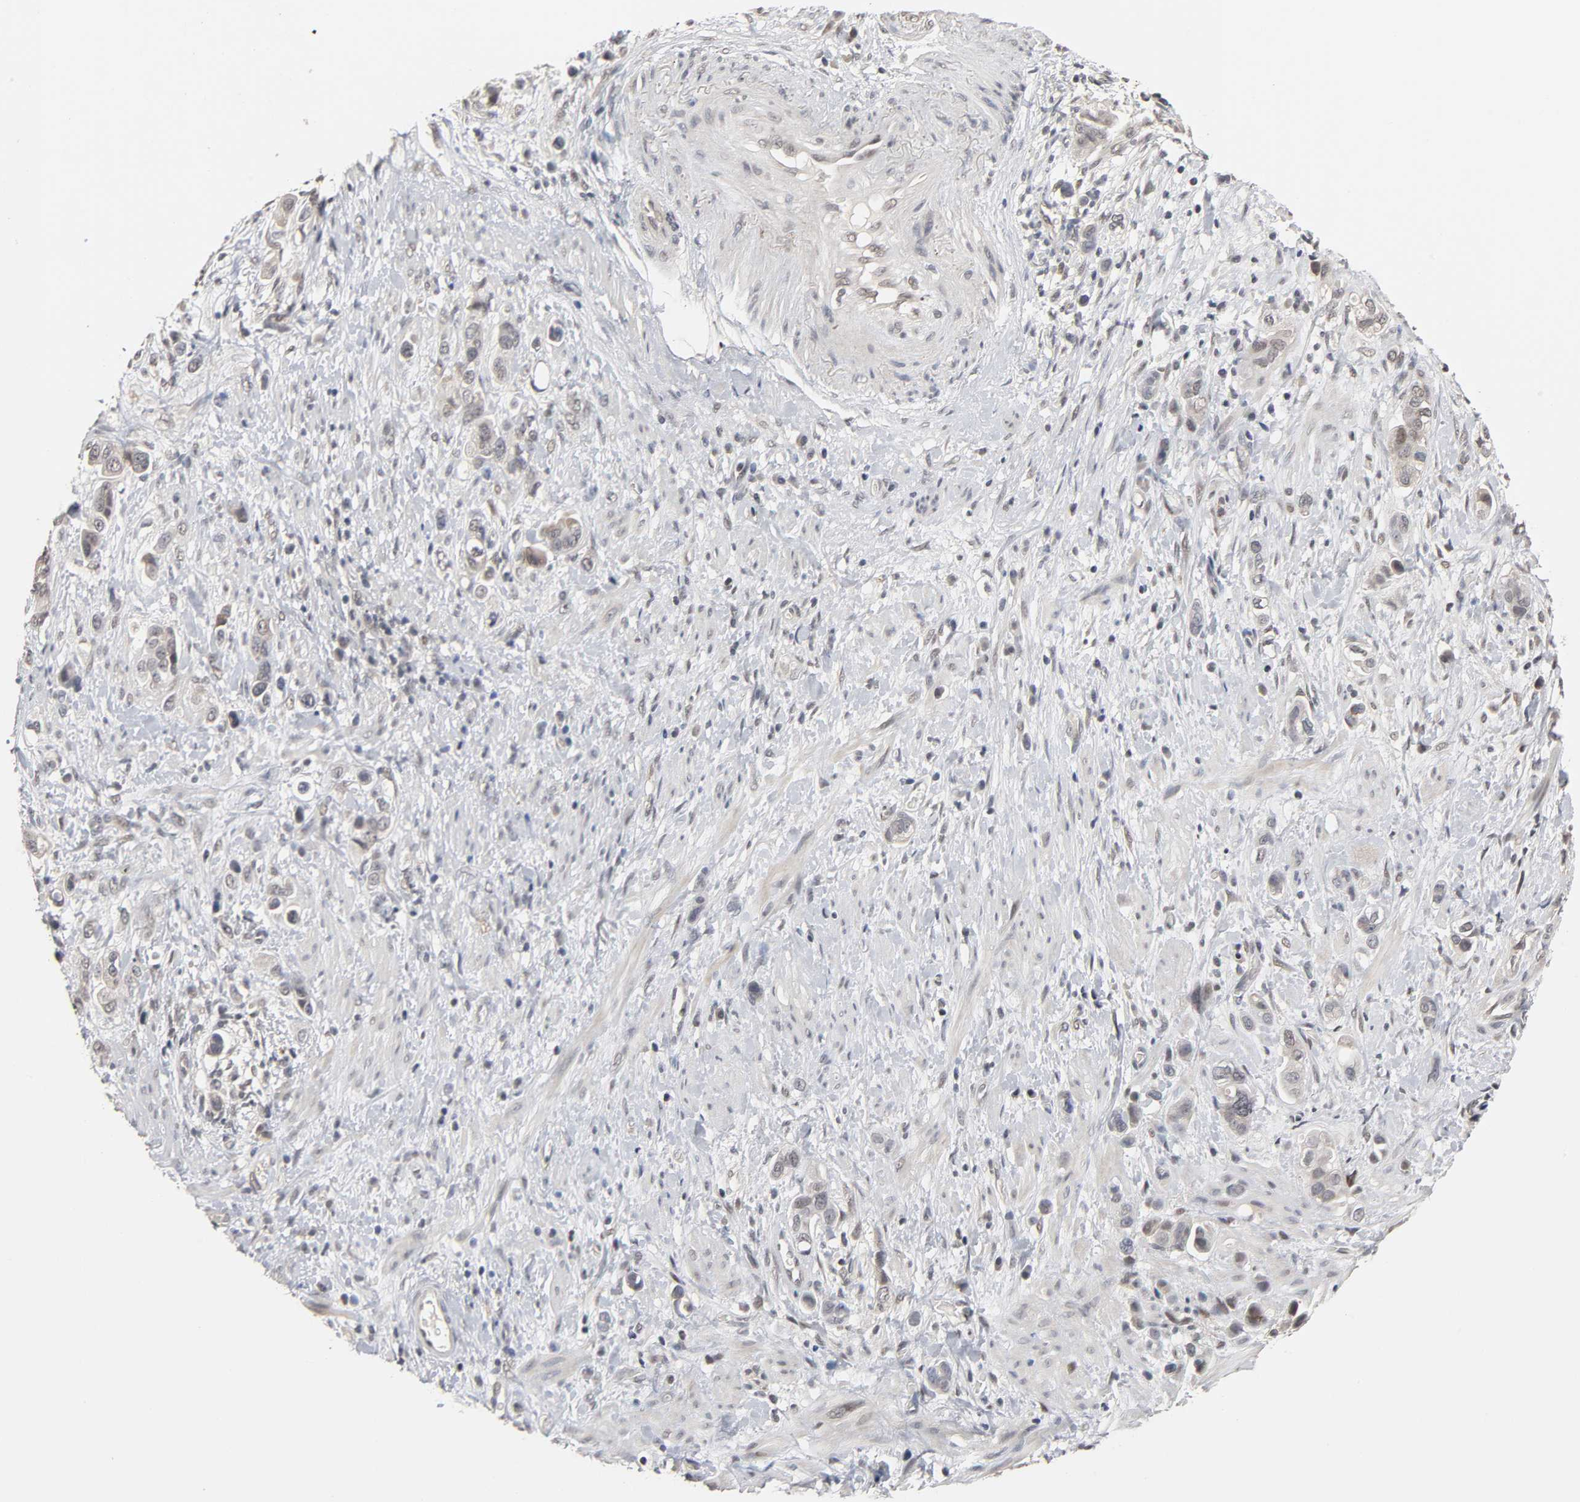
{"staining": {"intensity": "moderate", "quantity": "25%-75%", "location": "cytoplasmic/membranous"}, "tissue": "stomach cancer", "cell_type": "Tumor cells", "image_type": "cancer", "snomed": [{"axis": "morphology", "description": "Adenocarcinoma, NOS"}, {"axis": "topography", "description": "Stomach, lower"}], "caption": "IHC histopathology image of human stomach cancer stained for a protein (brown), which demonstrates medium levels of moderate cytoplasmic/membranous positivity in approximately 25%-75% of tumor cells.", "gene": "HTR1E", "patient": {"sex": "female", "age": 93}}